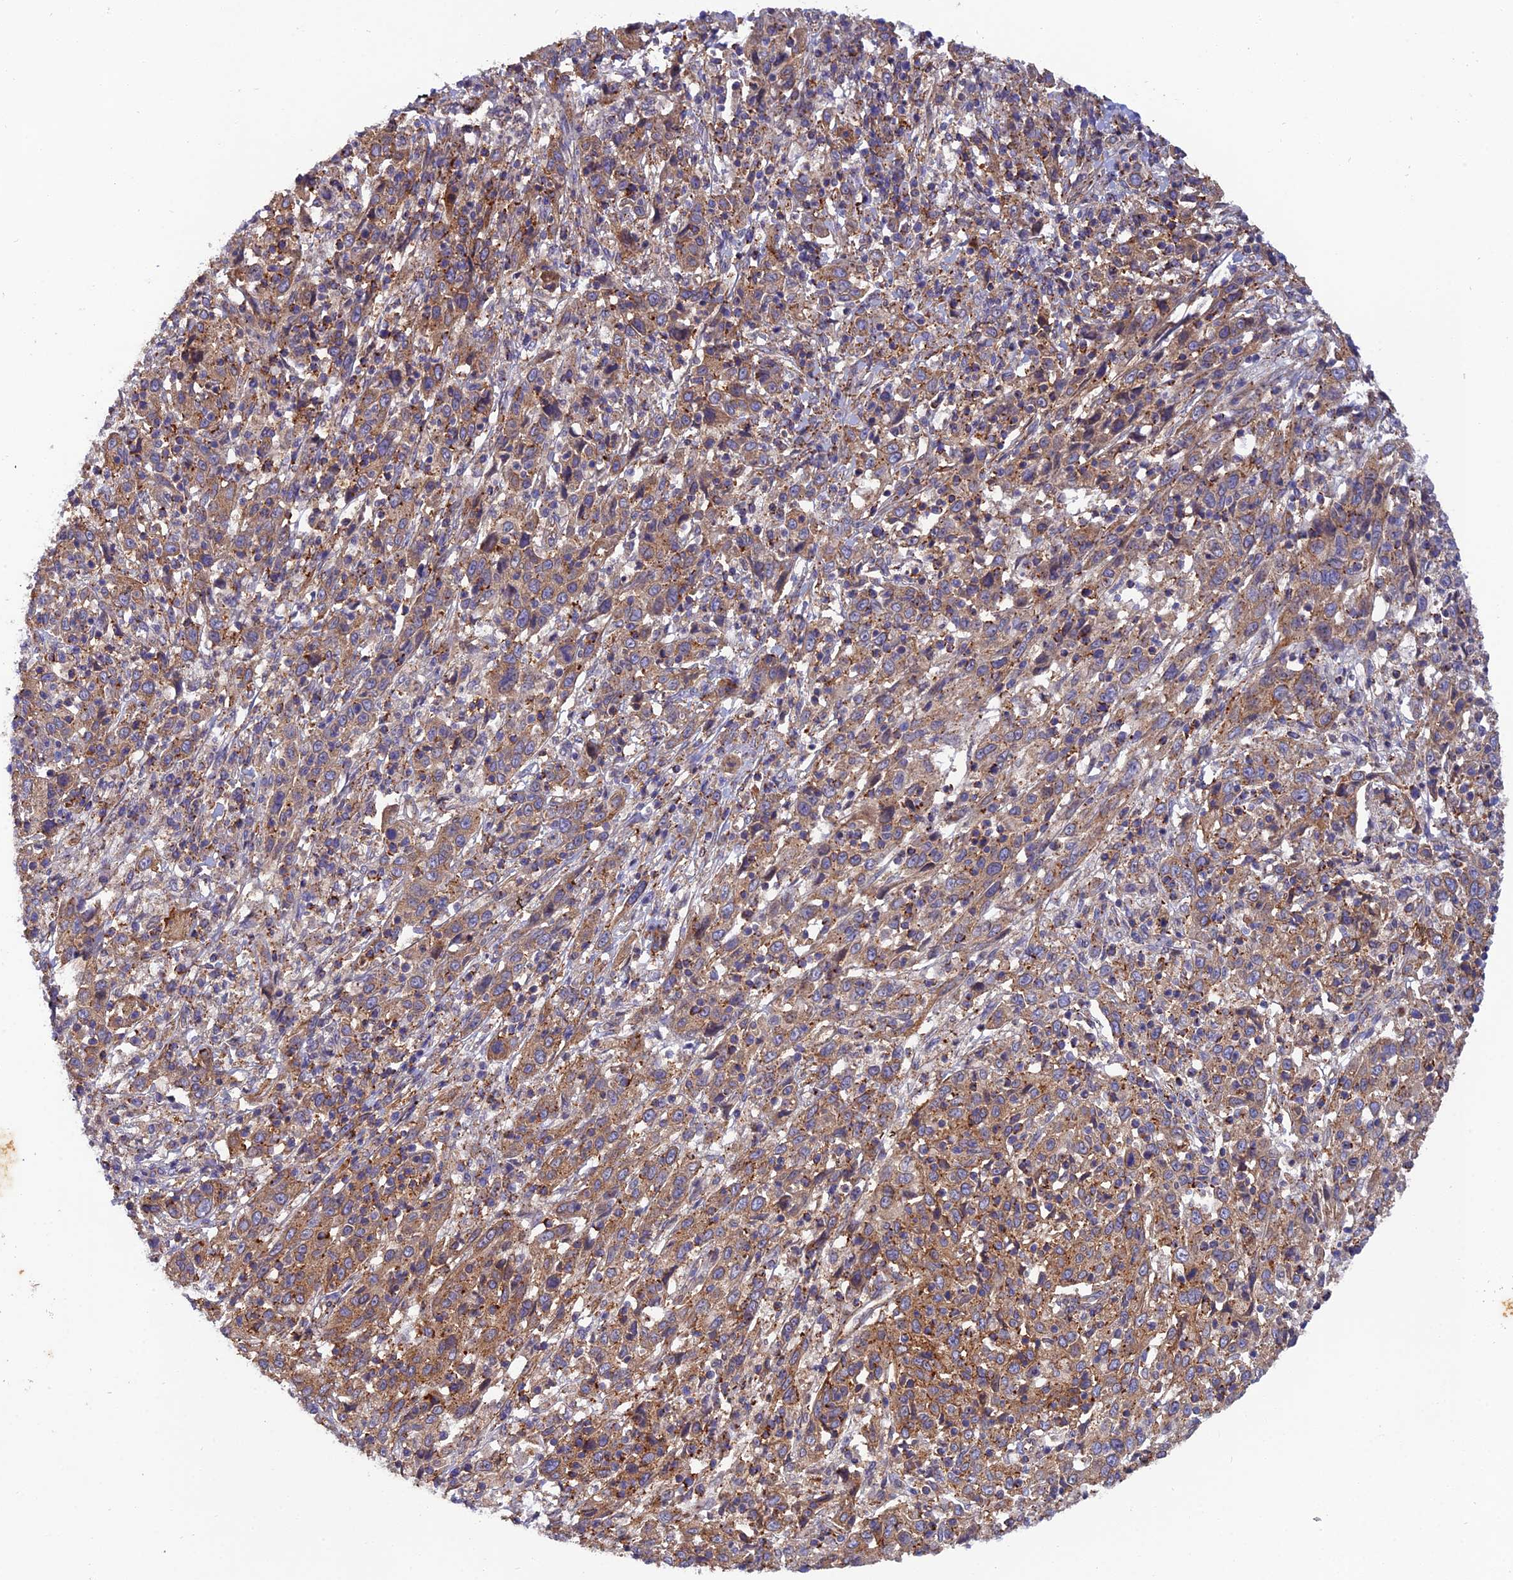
{"staining": {"intensity": "moderate", "quantity": ">75%", "location": "cytoplasmic/membranous"}, "tissue": "cervical cancer", "cell_type": "Tumor cells", "image_type": "cancer", "snomed": [{"axis": "morphology", "description": "Squamous cell carcinoma, NOS"}, {"axis": "topography", "description": "Cervix"}], "caption": "Immunohistochemical staining of human cervical cancer (squamous cell carcinoma) displays medium levels of moderate cytoplasmic/membranous protein positivity in about >75% of tumor cells.", "gene": "RALGAPA2", "patient": {"sex": "female", "age": 46}}